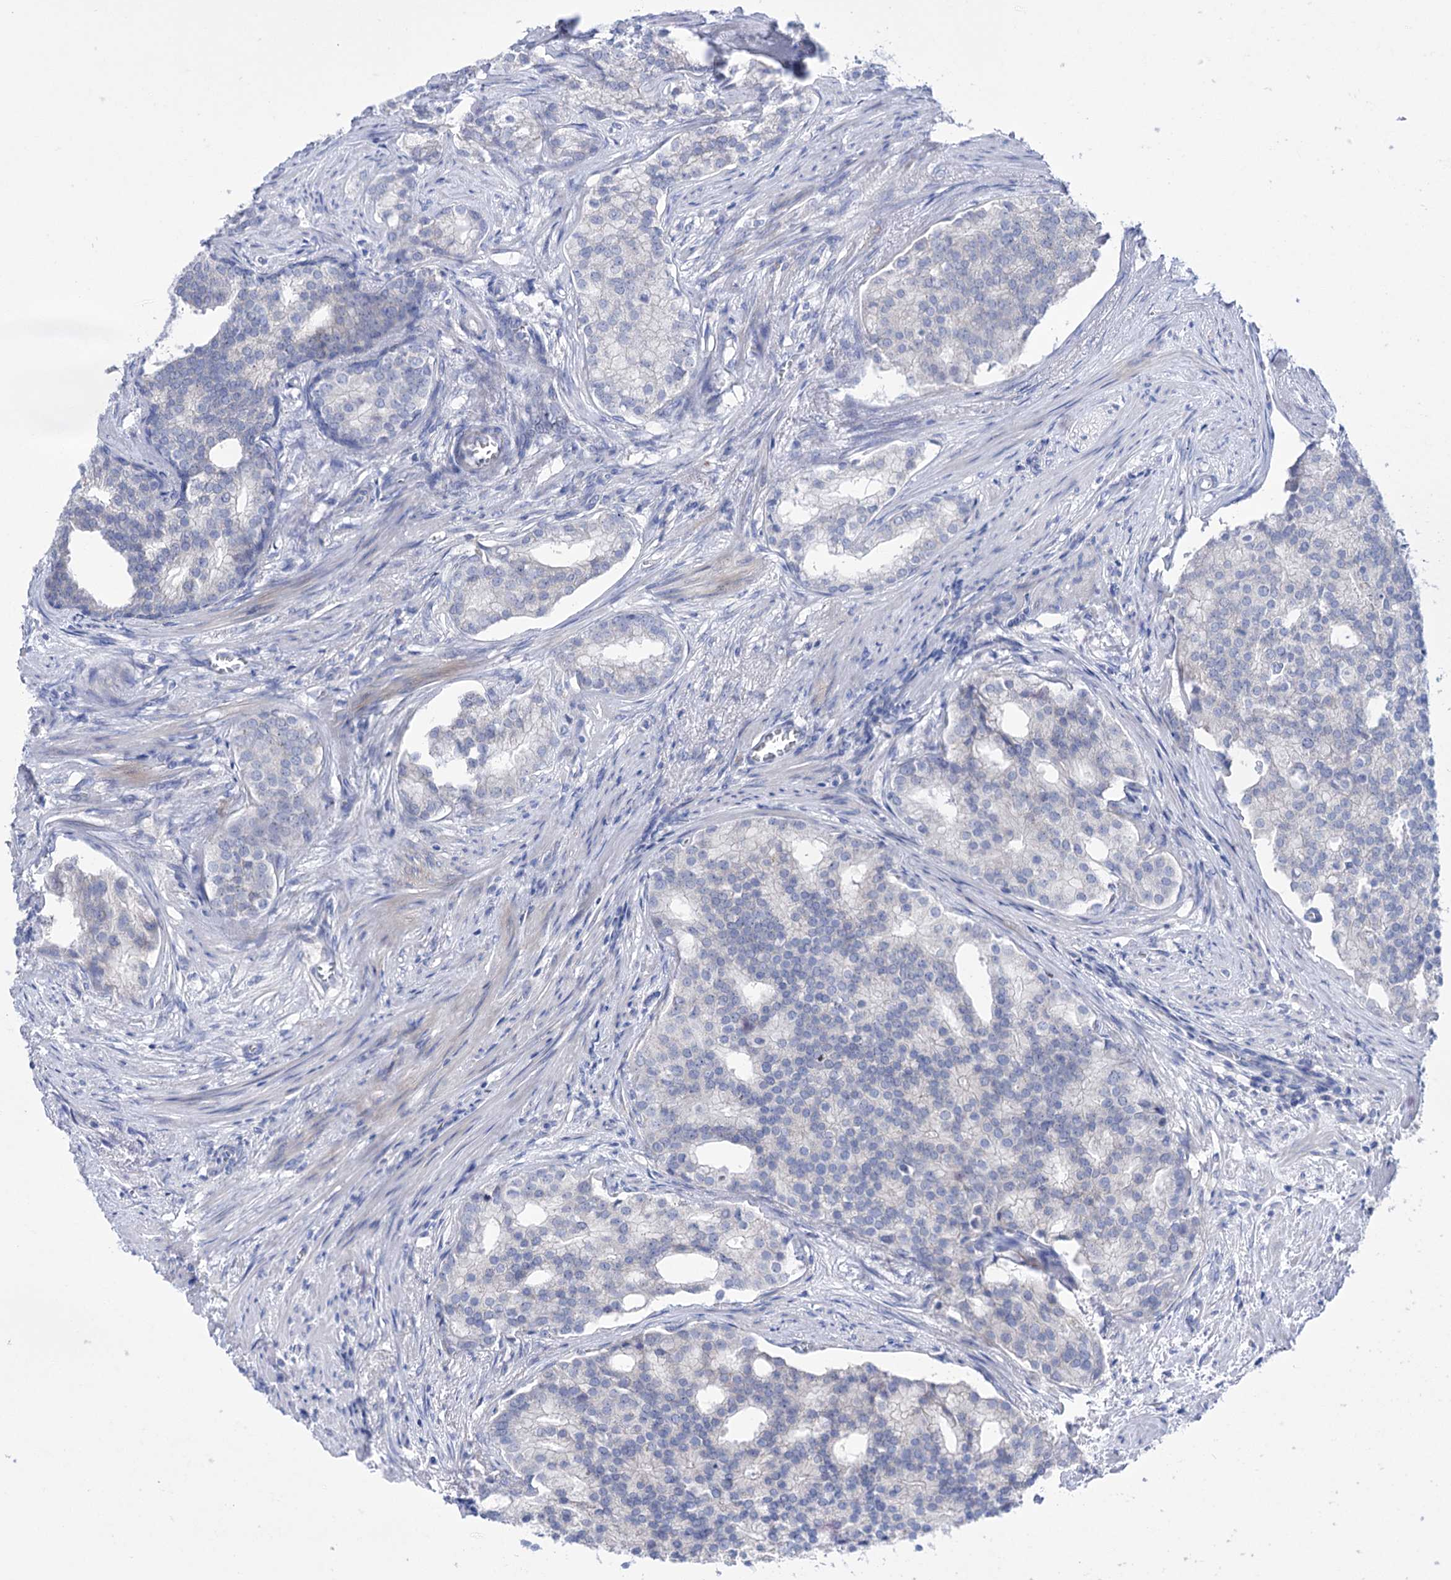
{"staining": {"intensity": "negative", "quantity": "none", "location": "none"}, "tissue": "prostate cancer", "cell_type": "Tumor cells", "image_type": "cancer", "snomed": [{"axis": "morphology", "description": "Adenocarcinoma, Low grade"}, {"axis": "topography", "description": "Prostate"}], "caption": "DAB immunohistochemical staining of prostate adenocarcinoma (low-grade) displays no significant staining in tumor cells.", "gene": "YARS2", "patient": {"sex": "male", "age": 71}}